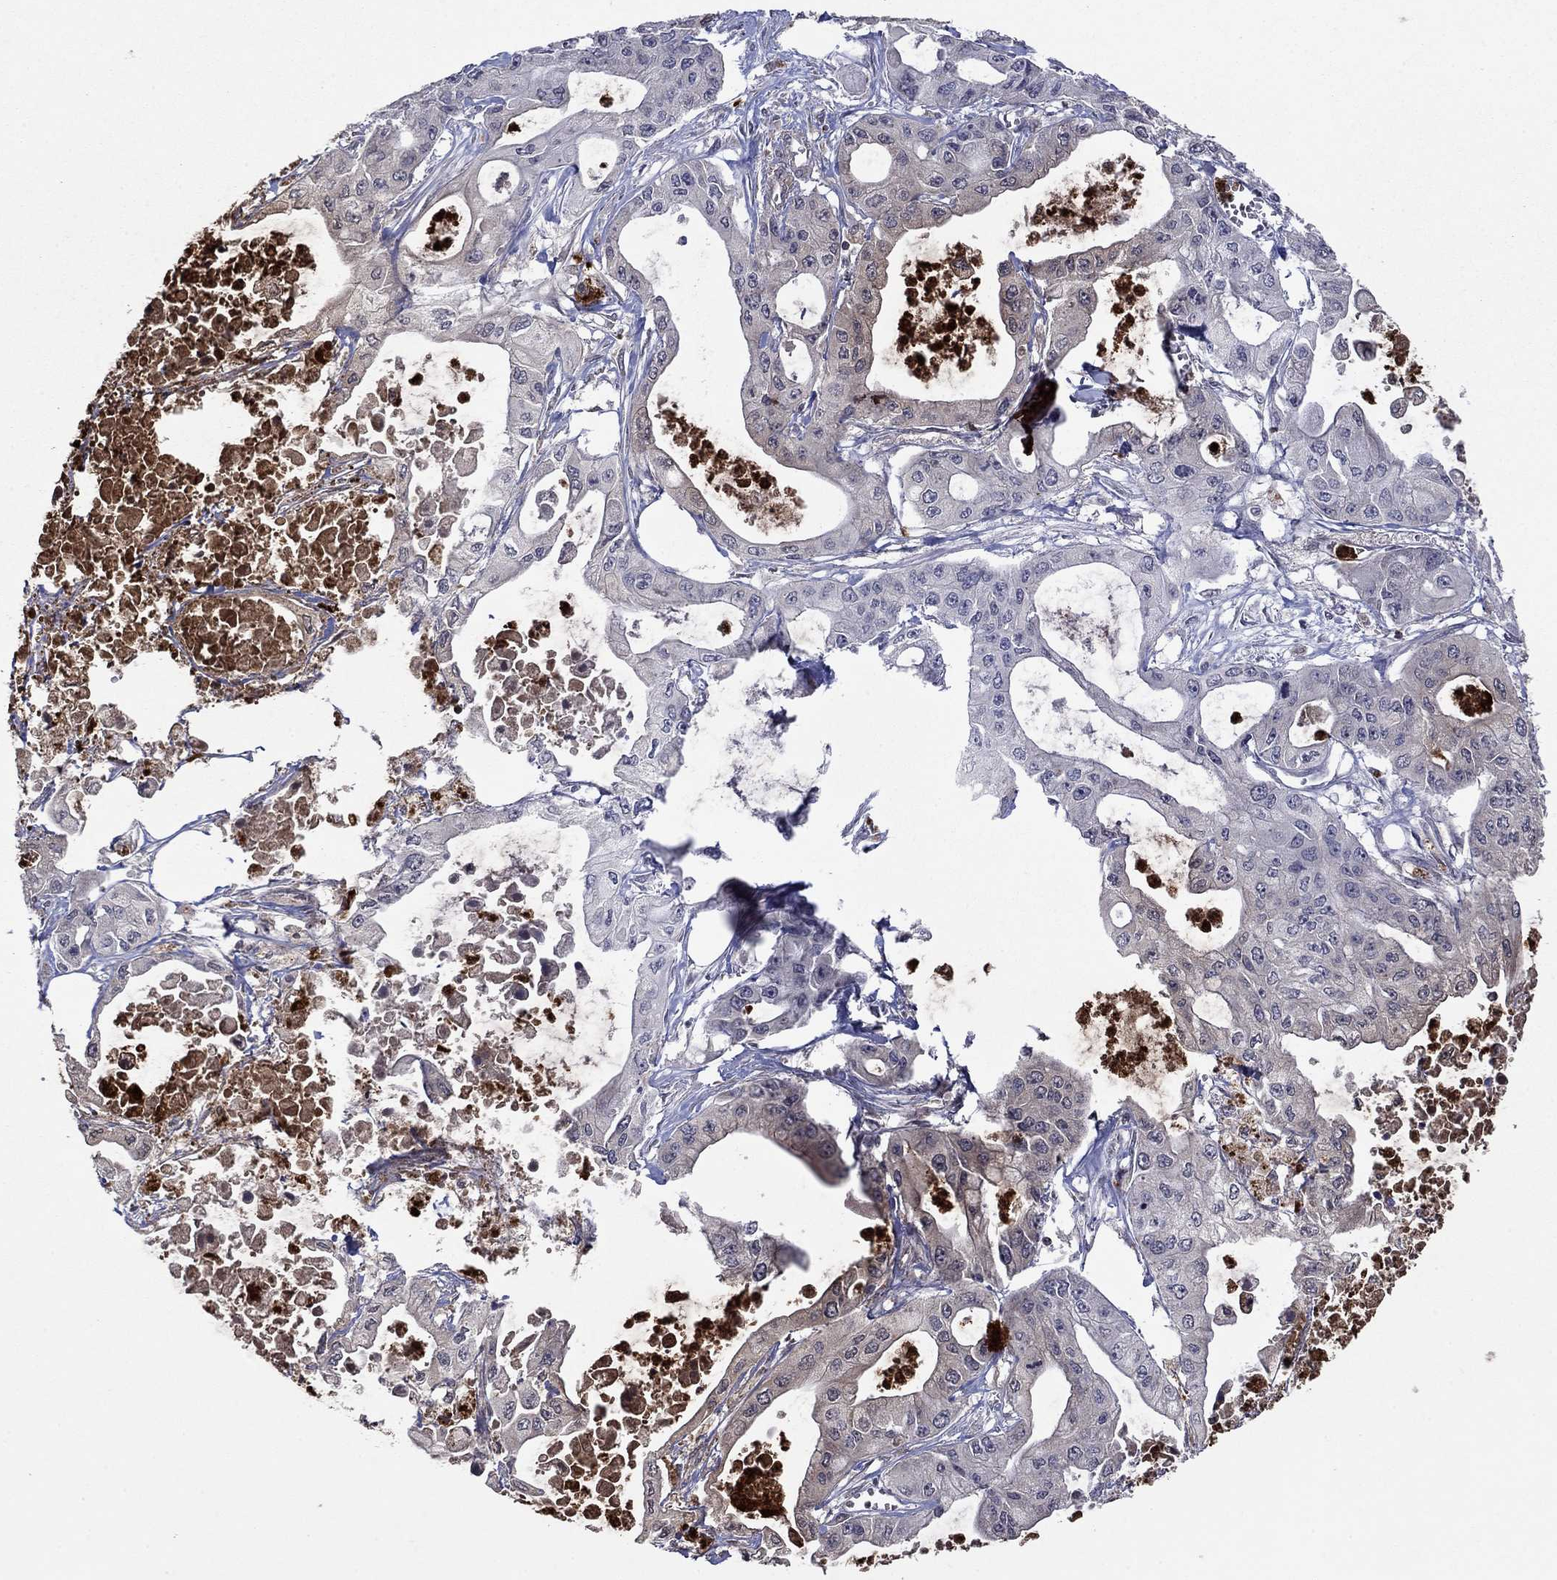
{"staining": {"intensity": "negative", "quantity": "none", "location": "none"}, "tissue": "pancreatic cancer", "cell_type": "Tumor cells", "image_type": "cancer", "snomed": [{"axis": "morphology", "description": "Adenocarcinoma, NOS"}, {"axis": "topography", "description": "Pancreas"}], "caption": "Immunohistochemistry (IHC) micrograph of human adenocarcinoma (pancreatic) stained for a protein (brown), which demonstrates no staining in tumor cells.", "gene": "CCL5", "patient": {"sex": "male", "age": 70}}